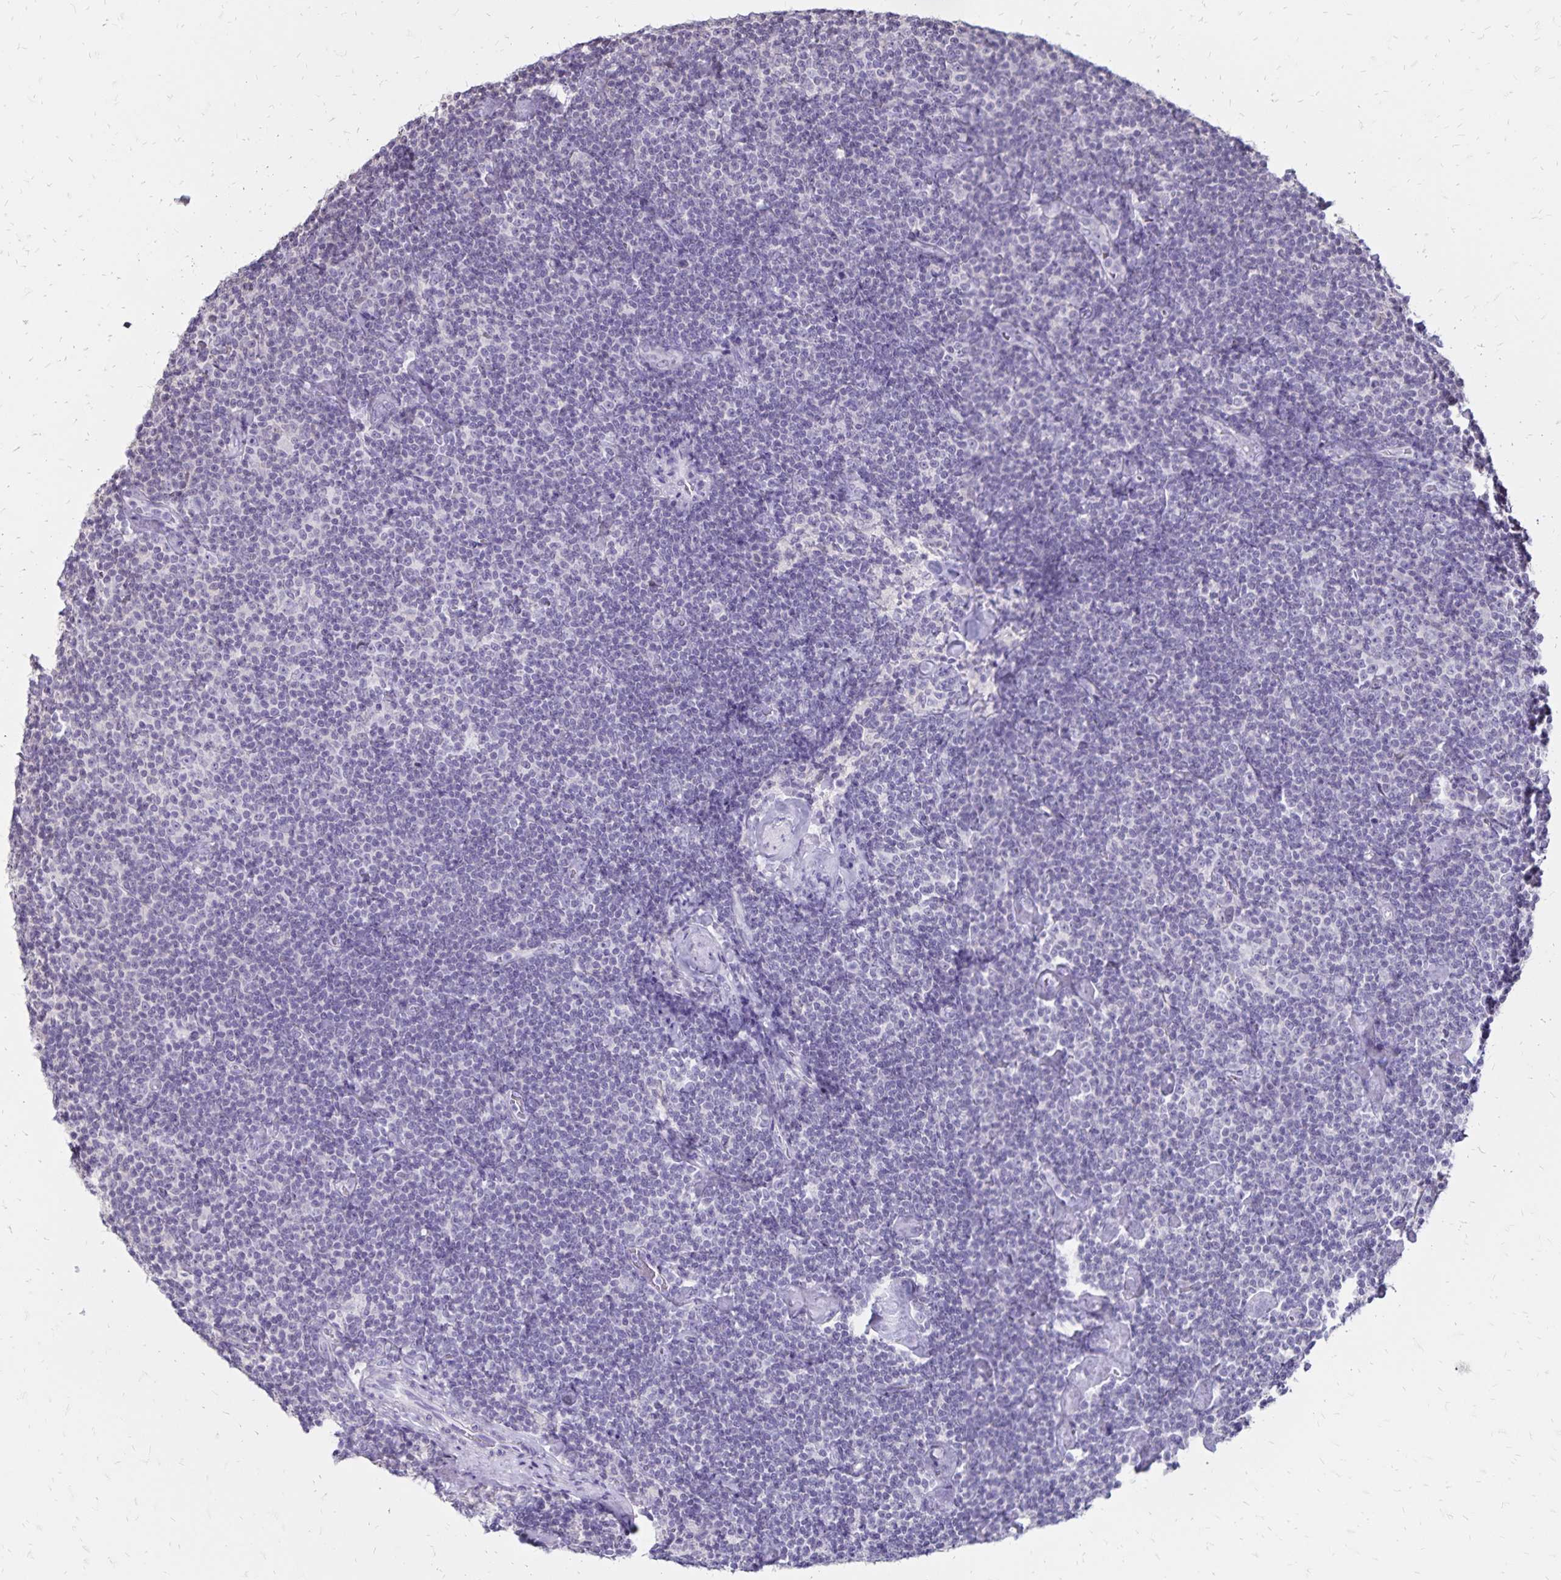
{"staining": {"intensity": "negative", "quantity": "none", "location": "none"}, "tissue": "lymphoma", "cell_type": "Tumor cells", "image_type": "cancer", "snomed": [{"axis": "morphology", "description": "Malignant lymphoma, non-Hodgkin's type, Low grade"}, {"axis": "topography", "description": "Lymph node"}], "caption": "A histopathology image of human lymphoma is negative for staining in tumor cells.", "gene": "SH3GL3", "patient": {"sex": "male", "age": 81}}